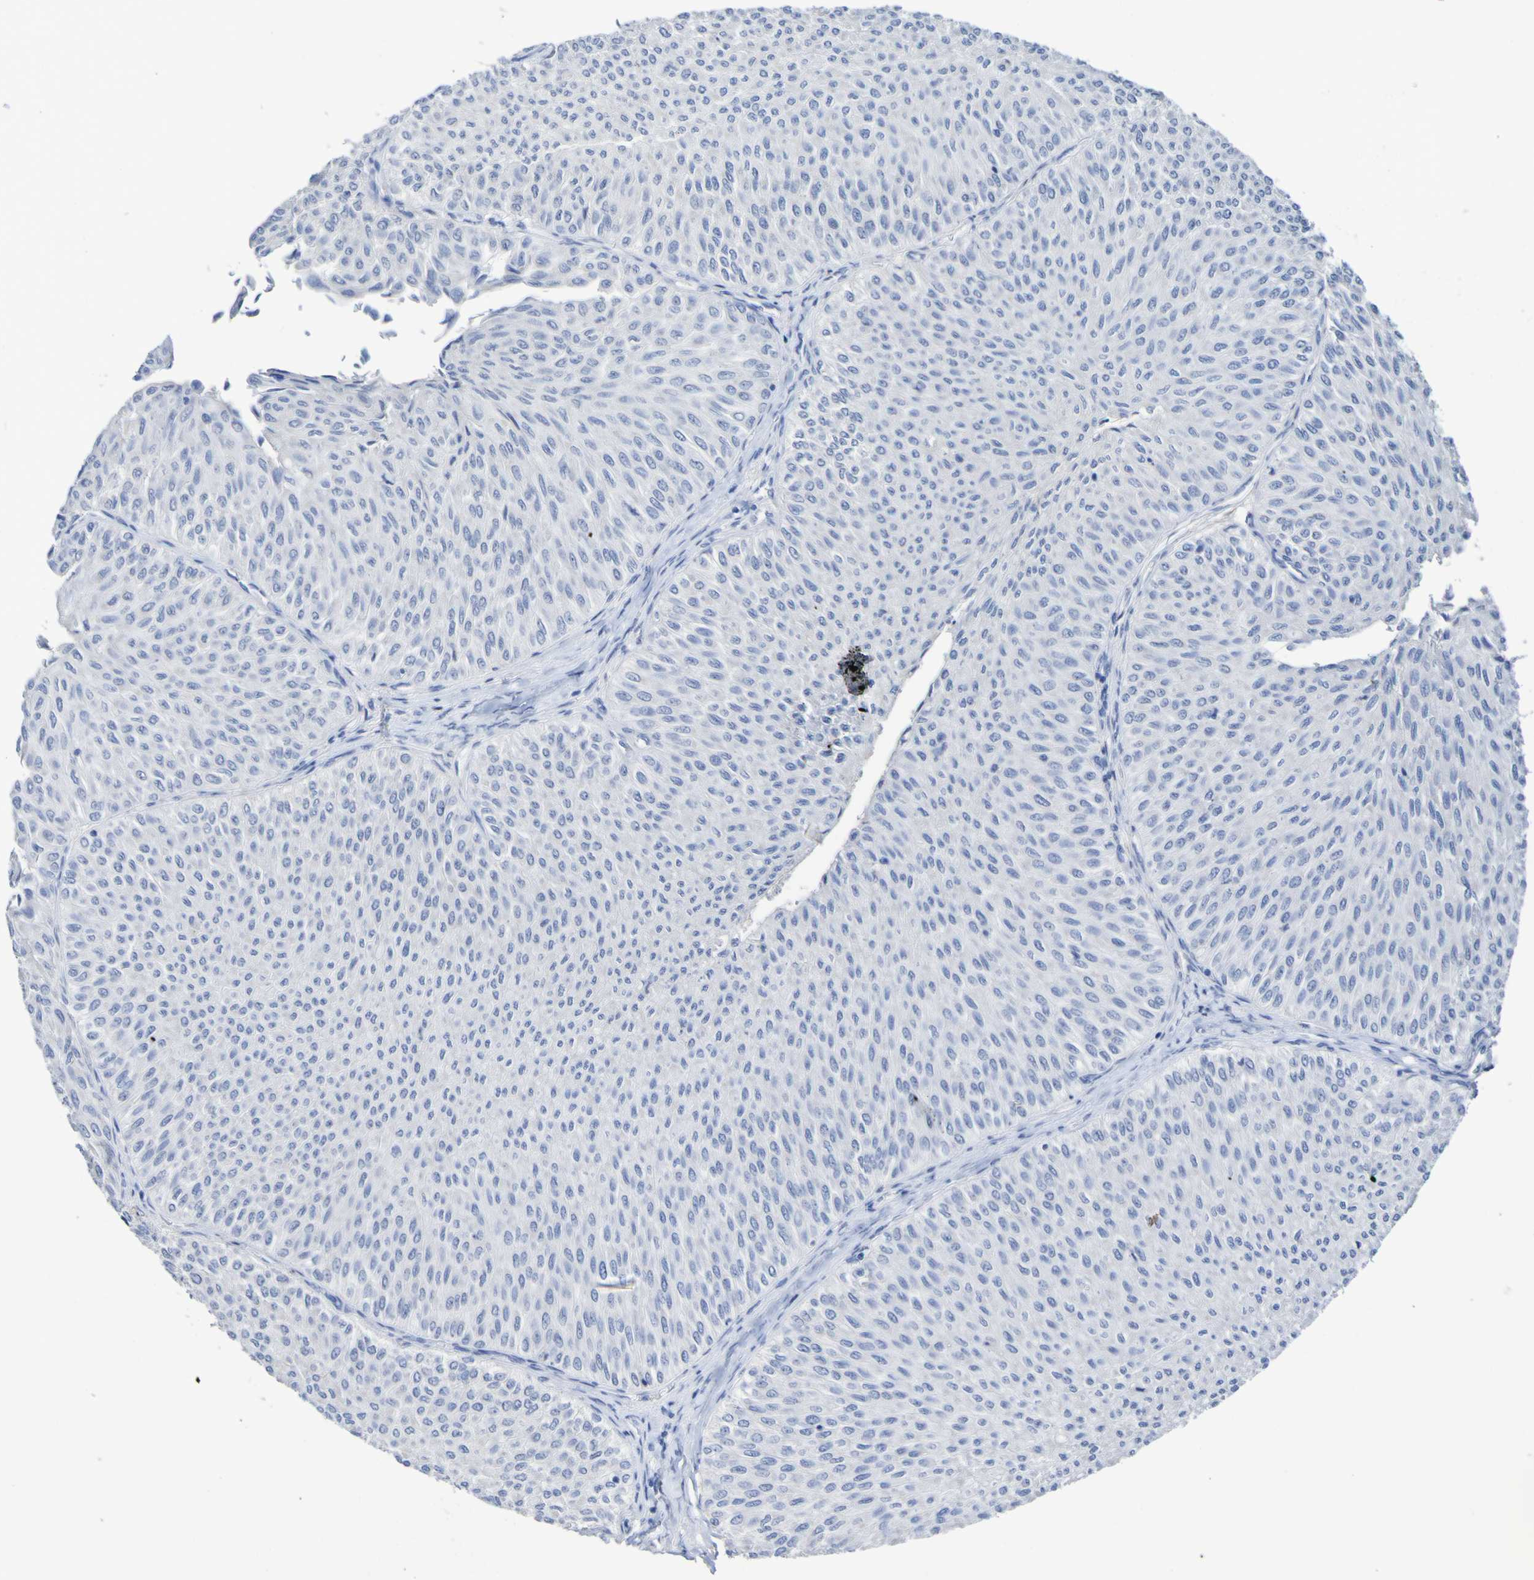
{"staining": {"intensity": "negative", "quantity": "none", "location": "none"}, "tissue": "urothelial cancer", "cell_type": "Tumor cells", "image_type": "cancer", "snomed": [{"axis": "morphology", "description": "Urothelial carcinoma, Low grade"}, {"axis": "topography", "description": "Urinary bladder"}], "caption": "This is an IHC micrograph of urothelial cancer. There is no expression in tumor cells.", "gene": "SGCB", "patient": {"sex": "male", "age": 78}}